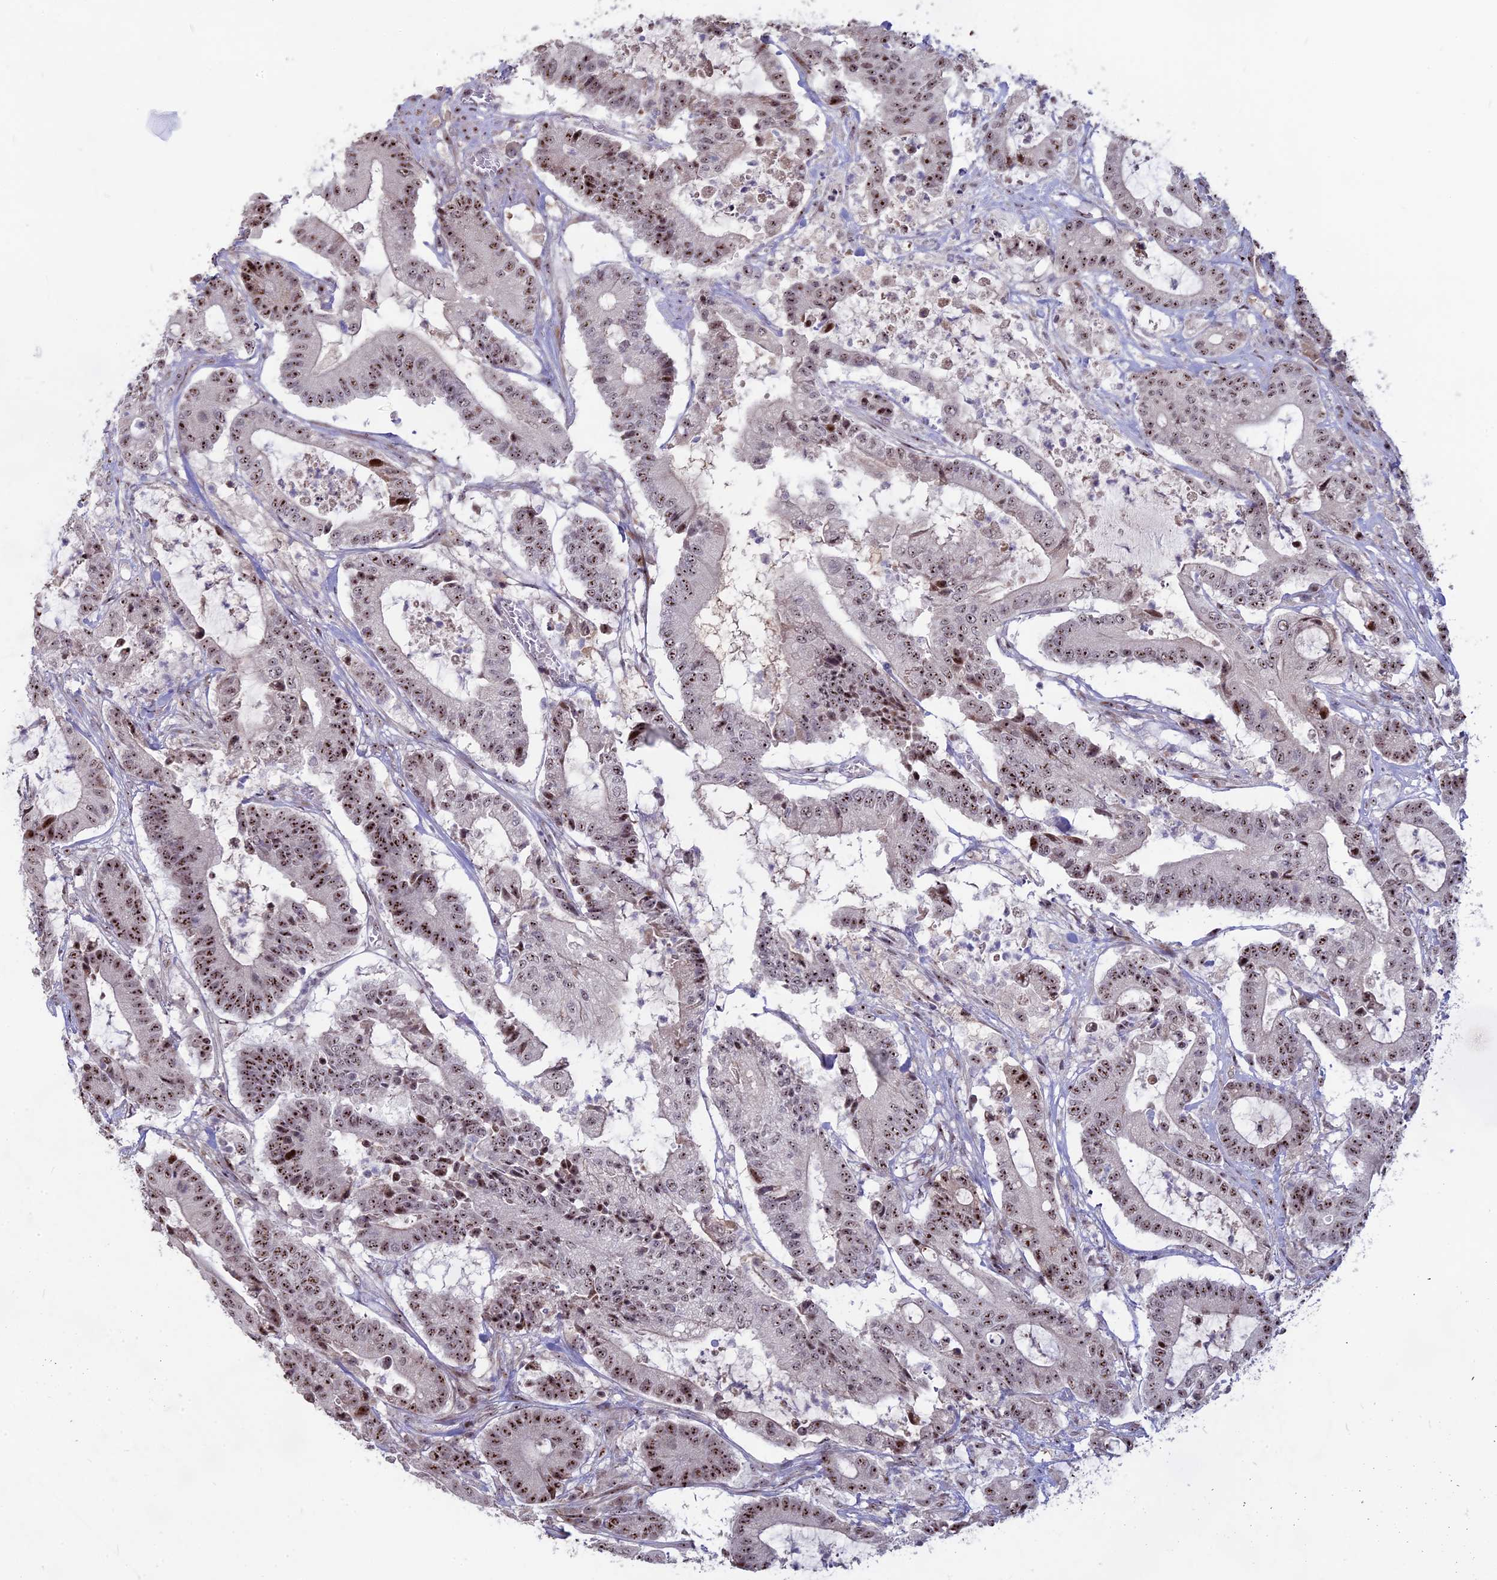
{"staining": {"intensity": "strong", "quantity": ">75%", "location": "nuclear"}, "tissue": "colorectal cancer", "cell_type": "Tumor cells", "image_type": "cancer", "snomed": [{"axis": "morphology", "description": "Adenocarcinoma, NOS"}, {"axis": "topography", "description": "Colon"}], "caption": "Protein staining exhibits strong nuclear expression in approximately >75% of tumor cells in colorectal cancer. (IHC, brightfield microscopy, high magnification).", "gene": "FAM131A", "patient": {"sex": "female", "age": 84}}